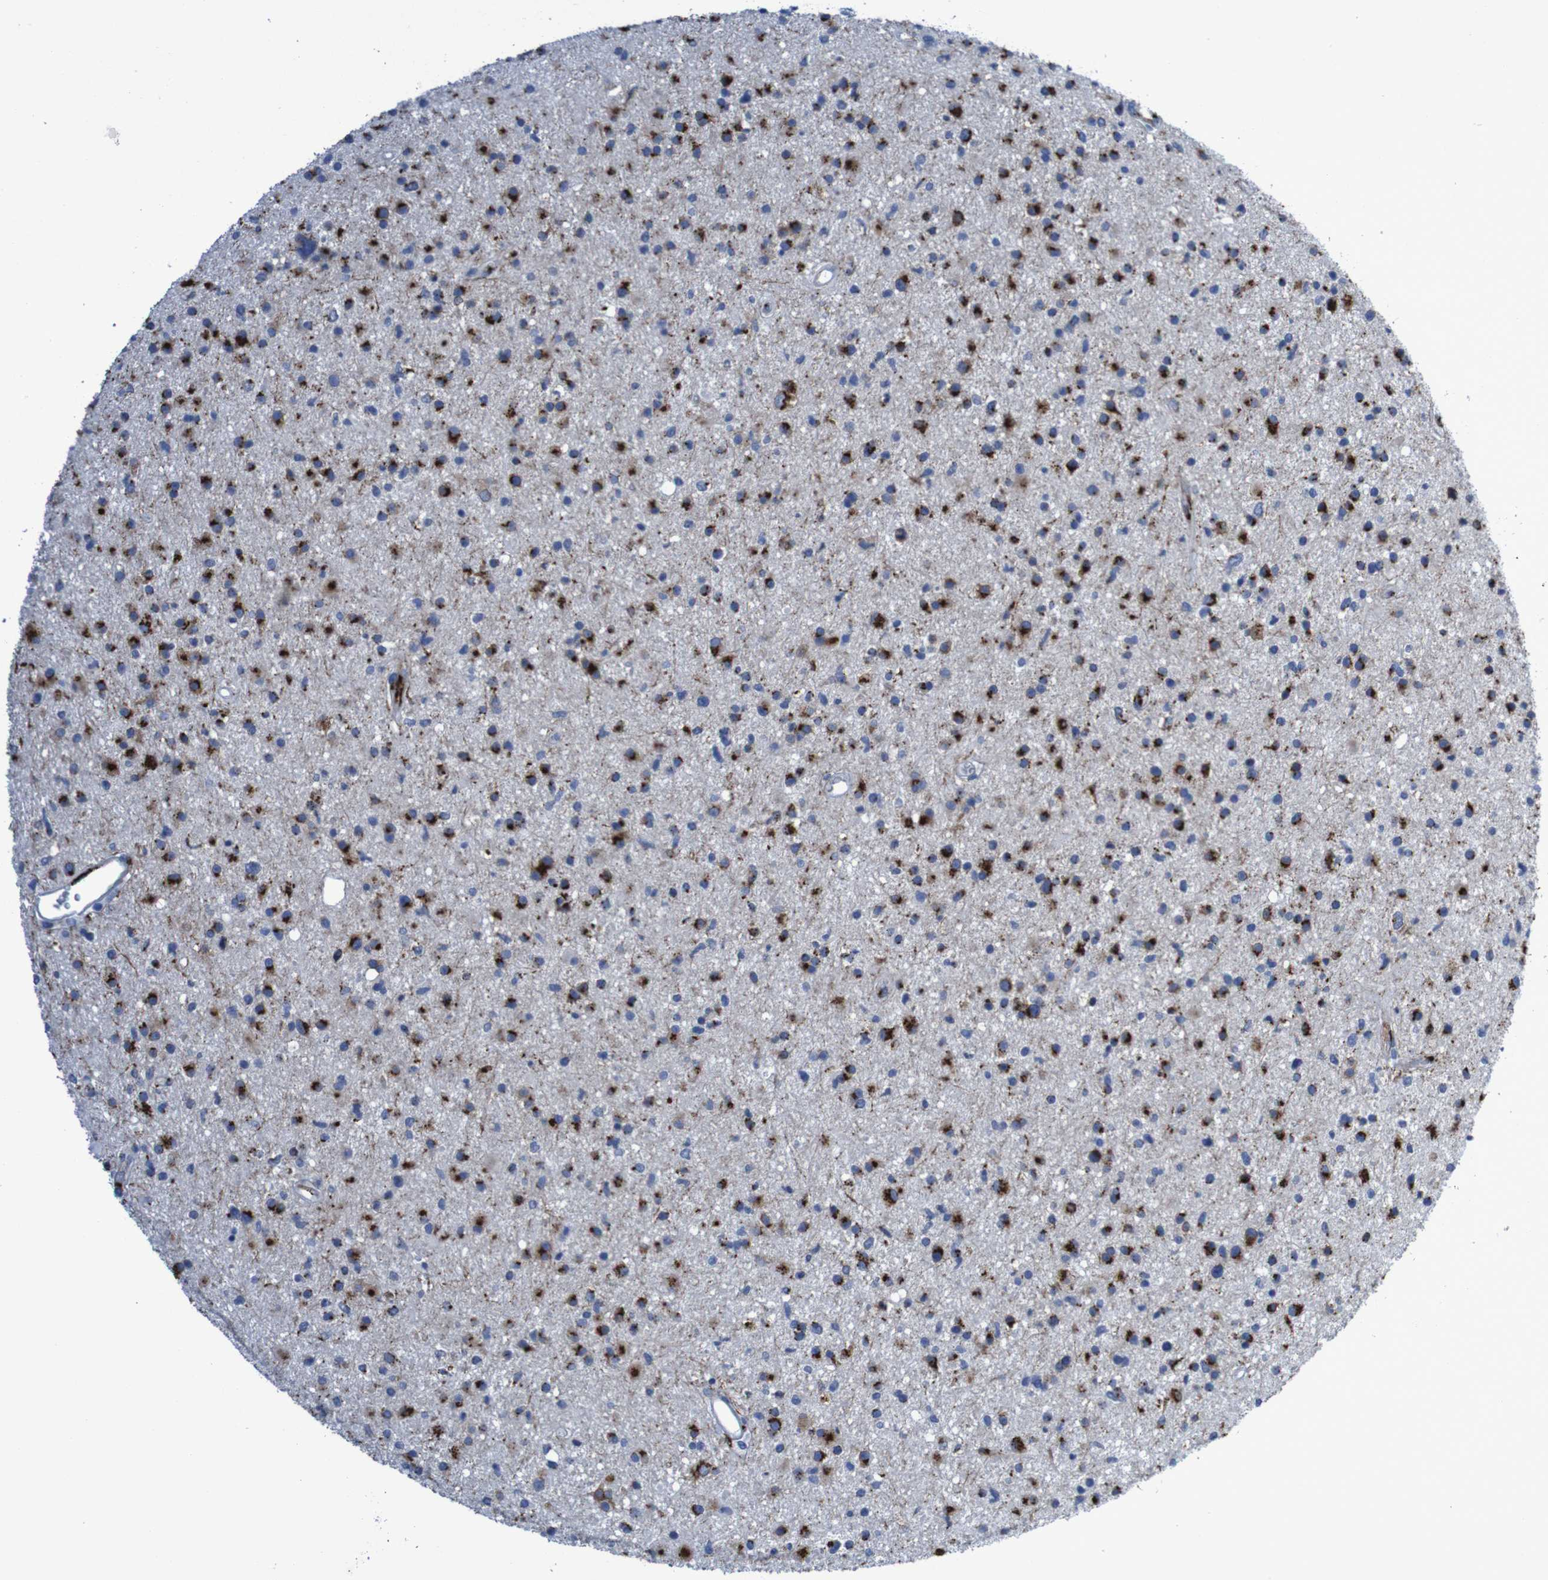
{"staining": {"intensity": "strong", "quantity": "25%-75%", "location": "cytoplasmic/membranous"}, "tissue": "glioma", "cell_type": "Tumor cells", "image_type": "cancer", "snomed": [{"axis": "morphology", "description": "Glioma, malignant, High grade"}, {"axis": "topography", "description": "Brain"}], "caption": "Glioma was stained to show a protein in brown. There is high levels of strong cytoplasmic/membranous expression in approximately 25%-75% of tumor cells.", "gene": "GOLM1", "patient": {"sex": "male", "age": 33}}